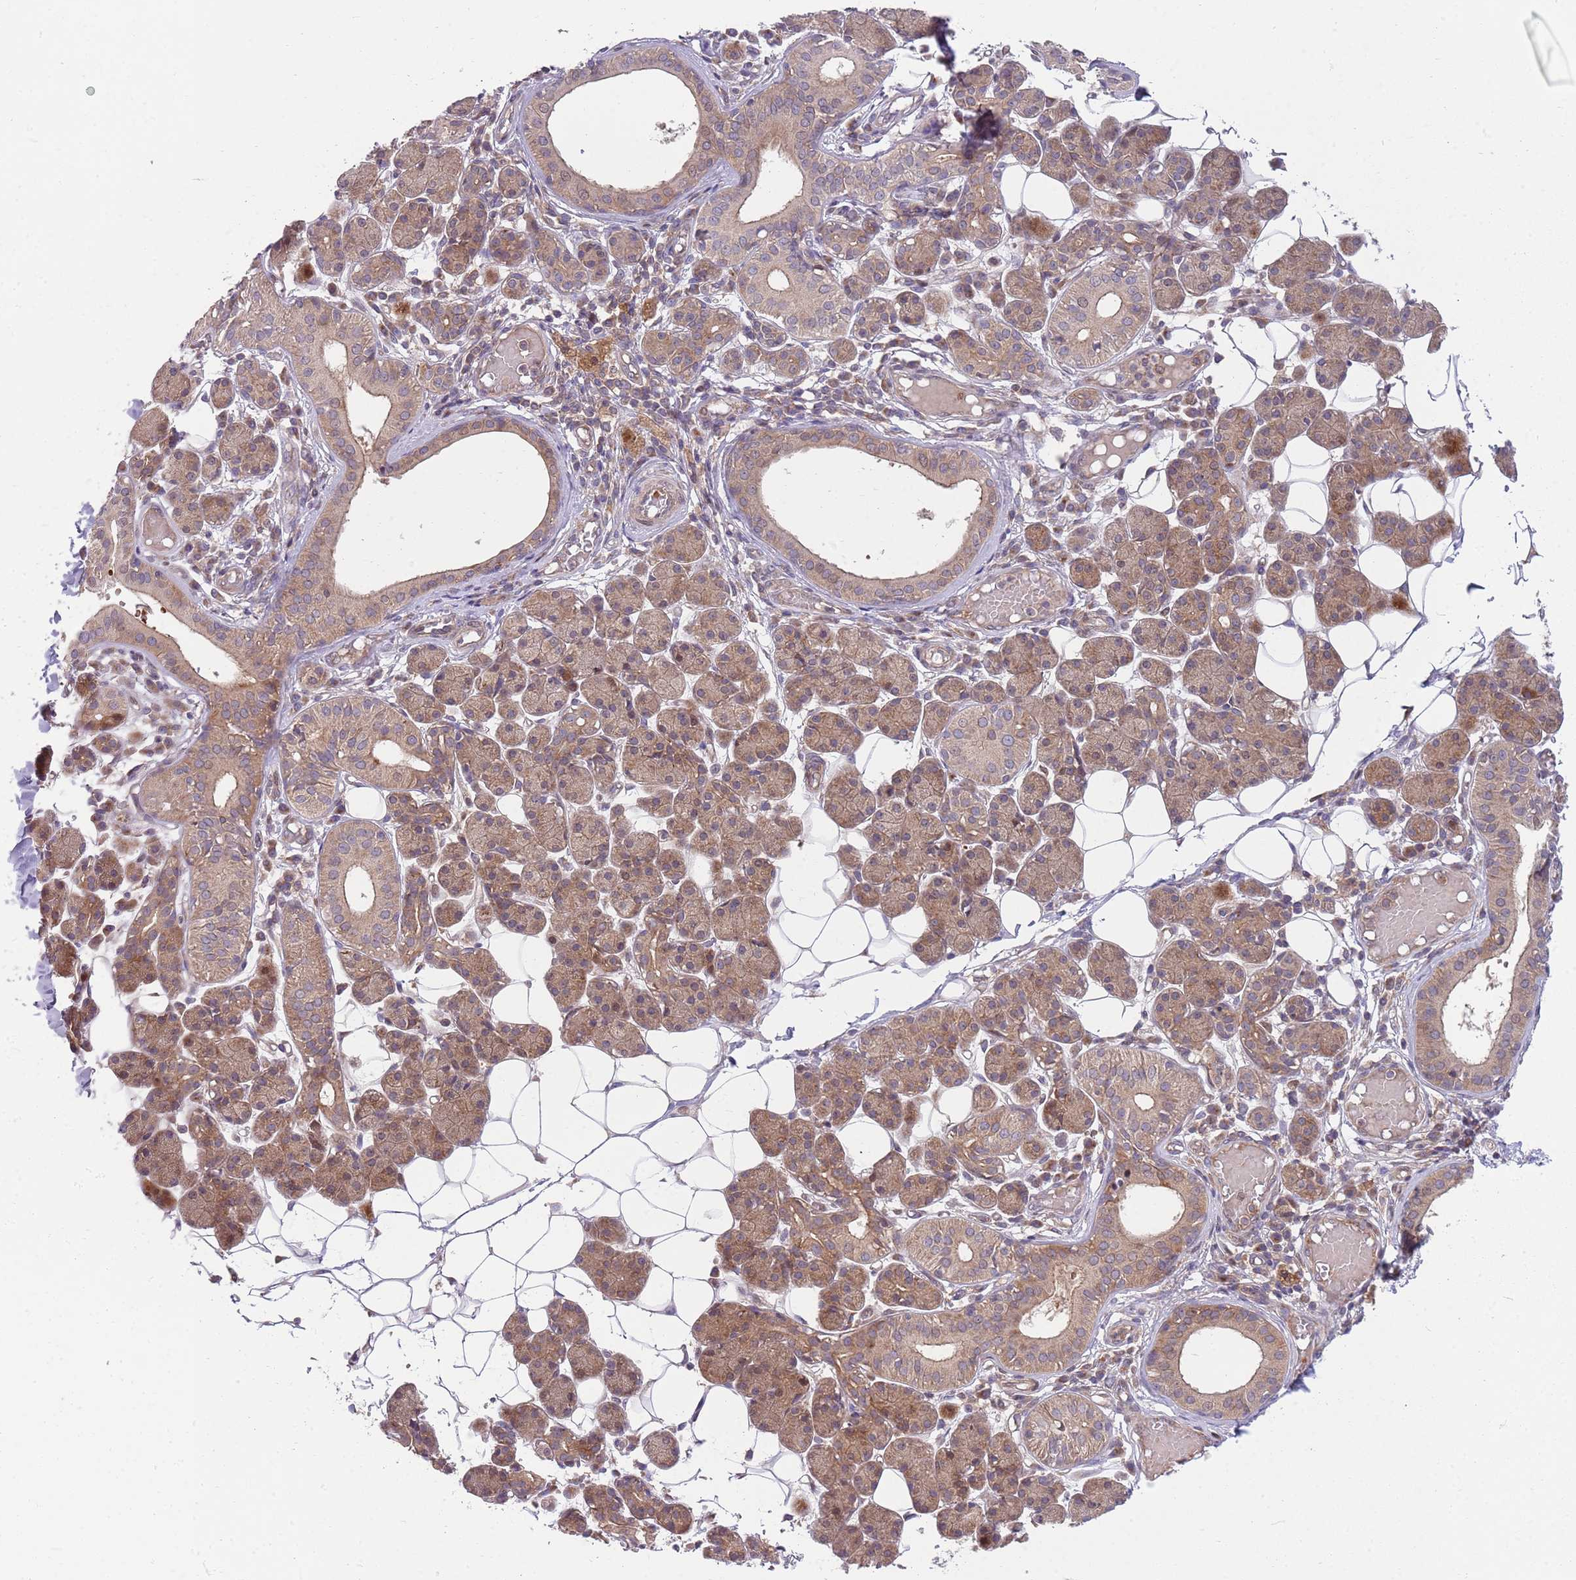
{"staining": {"intensity": "moderate", "quantity": "25%-75%", "location": "cytoplasmic/membranous"}, "tissue": "salivary gland", "cell_type": "Glandular cells", "image_type": "normal", "snomed": [{"axis": "morphology", "description": "Normal tissue, NOS"}, {"axis": "topography", "description": "Salivary gland"}], "caption": "IHC photomicrograph of benign salivary gland: salivary gland stained using immunohistochemistry reveals medium levels of moderate protein expression localized specifically in the cytoplasmic/membranous of glandular cells, appearing as a cytoplasmic/membranous brown color.", "gene": "GGA1", "patient": {"sex": "female", "age": 33}}